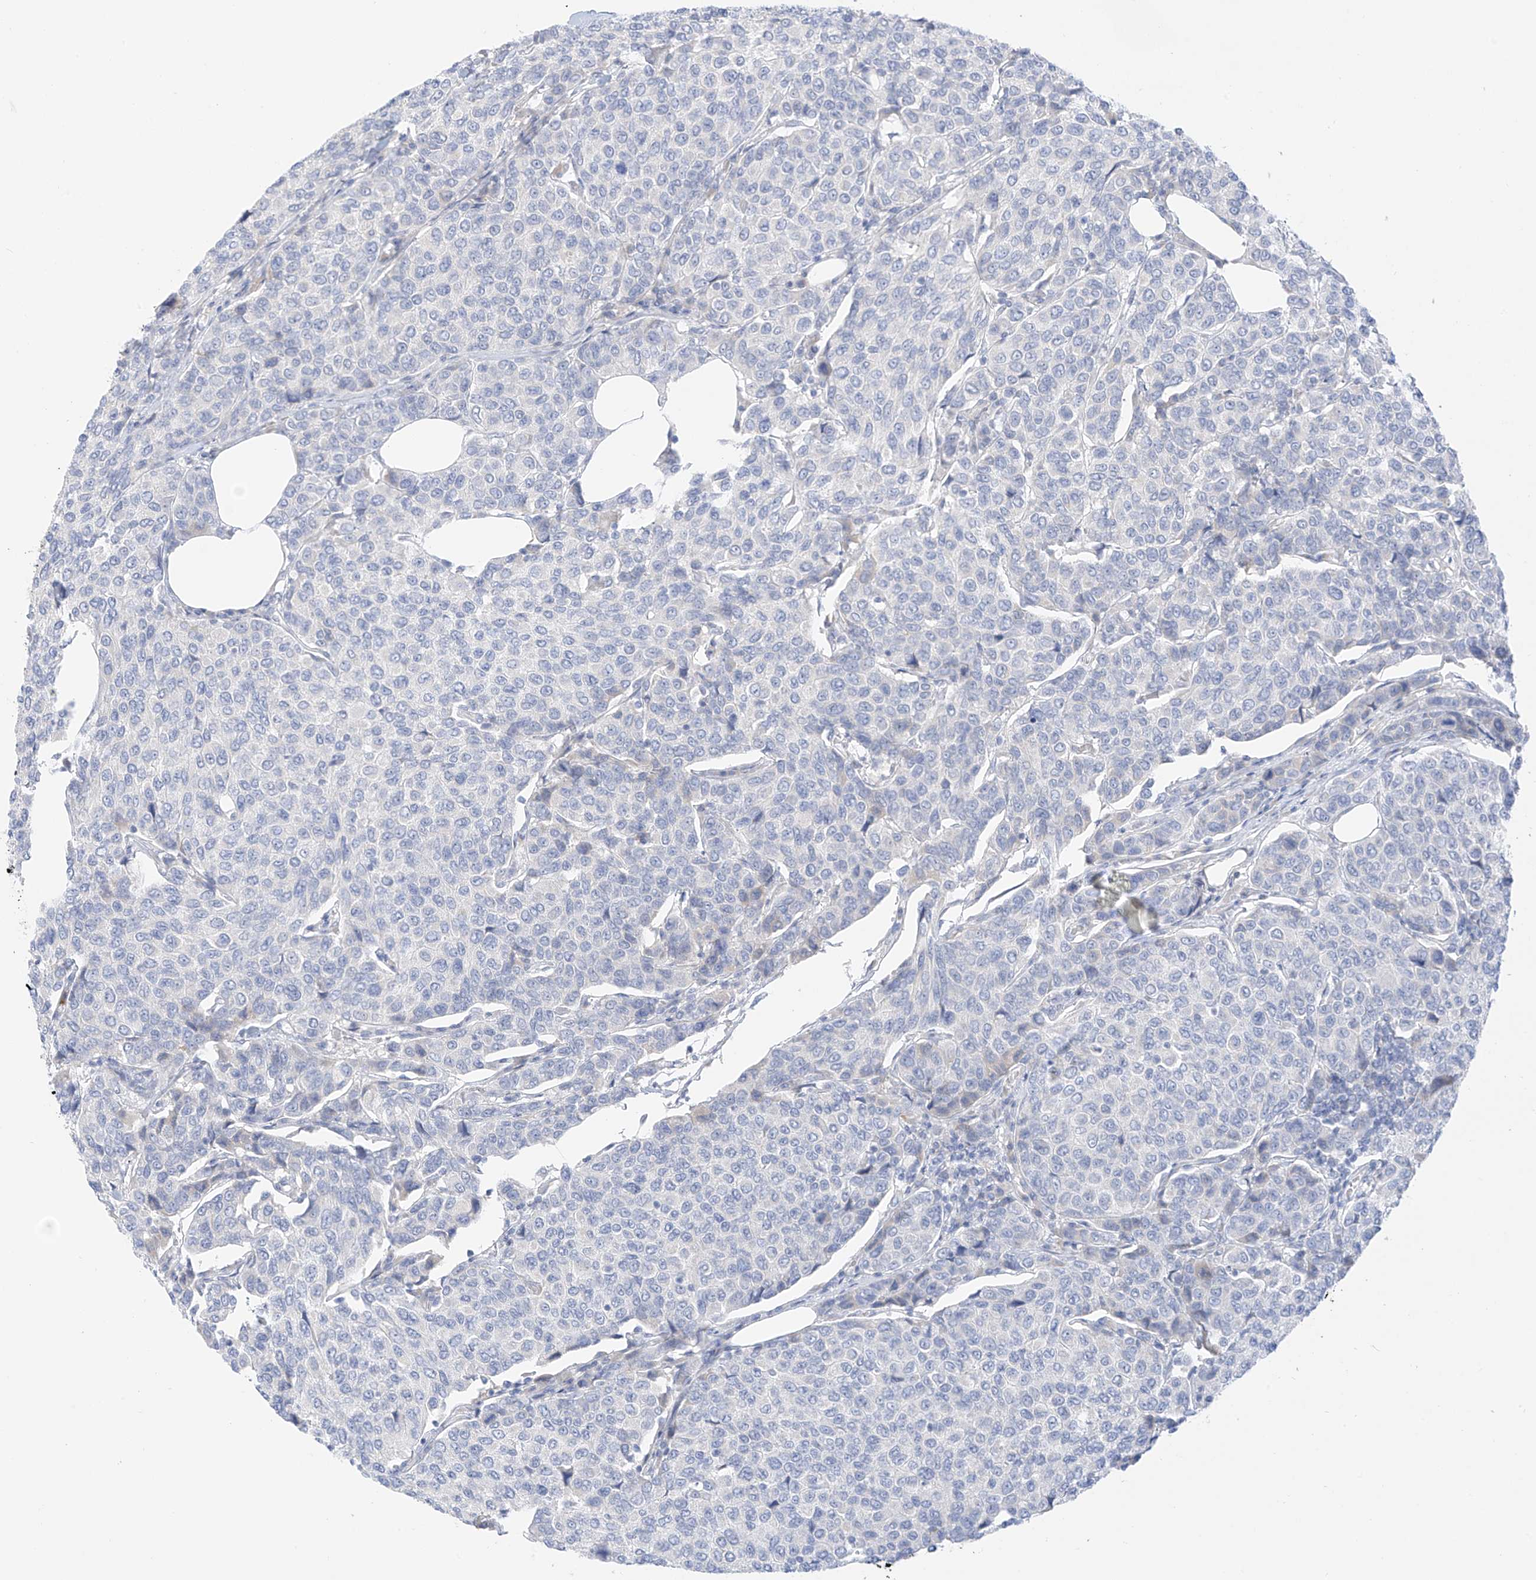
{"staining": {"intensity": "negative", "quantity": "none", "location": "none"}, "tissue": "breast cancer", "cell_type": "Tumor cells", "image_type": "cancer", "snomed": [{"axis": "morphology", "description": "Duct carcinoma"}, {"axis": "topography", "description": "Breast"}], "caption": "Immunohistochemistry of human breast cancer (intraductal carcinoma) exhibits no staining in tumor cells.", "gene": "ST3GAL5", "patient": {"sex": "female", "age": 55}}